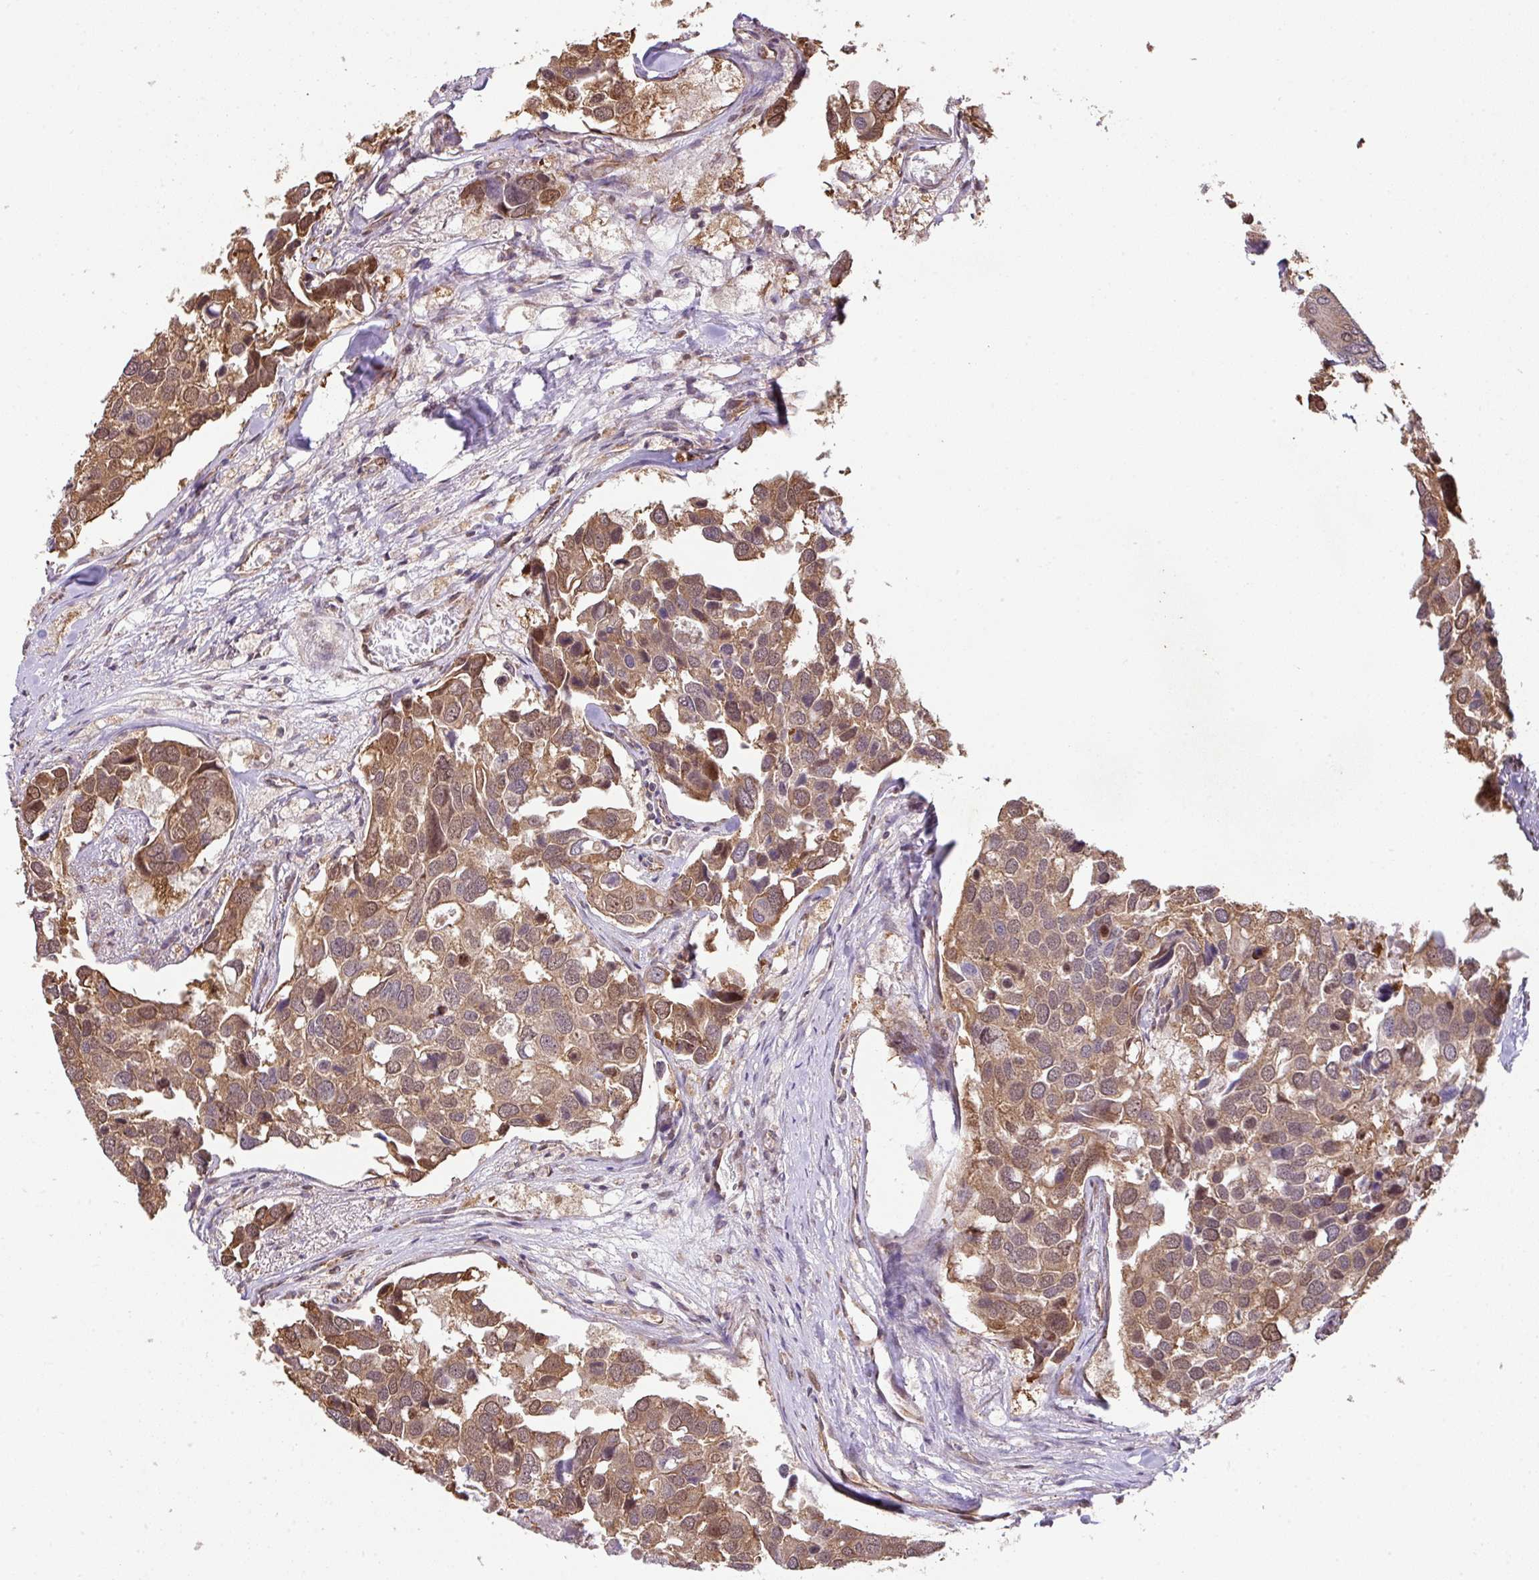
{"staining": {"intensity": "moderate", "quantity": ">75%", "location": "cytoplasmic/membranous,nuclear"}, "tissue": "breast cancer", "cell_type": "Tumor cells", "image_type": "cancer", "snomed": [{"axis": "morphology", "description": "Duct carcinoma"}, {"axis": "topography", "description": "Breast"}], "caption": "This histopathology image demonstrates breast cancer (infiltrating ductal carcinoma) stained with immunohistochemistry (IHC) to label a protein in brown. The cytoplasmic/membranous and nuclear of tumor cells show moderate positivity for the protein. Nuclei are counter-stained blue.", "gene": "PLK1", "patient": {"sex": "female", "age": 83}}